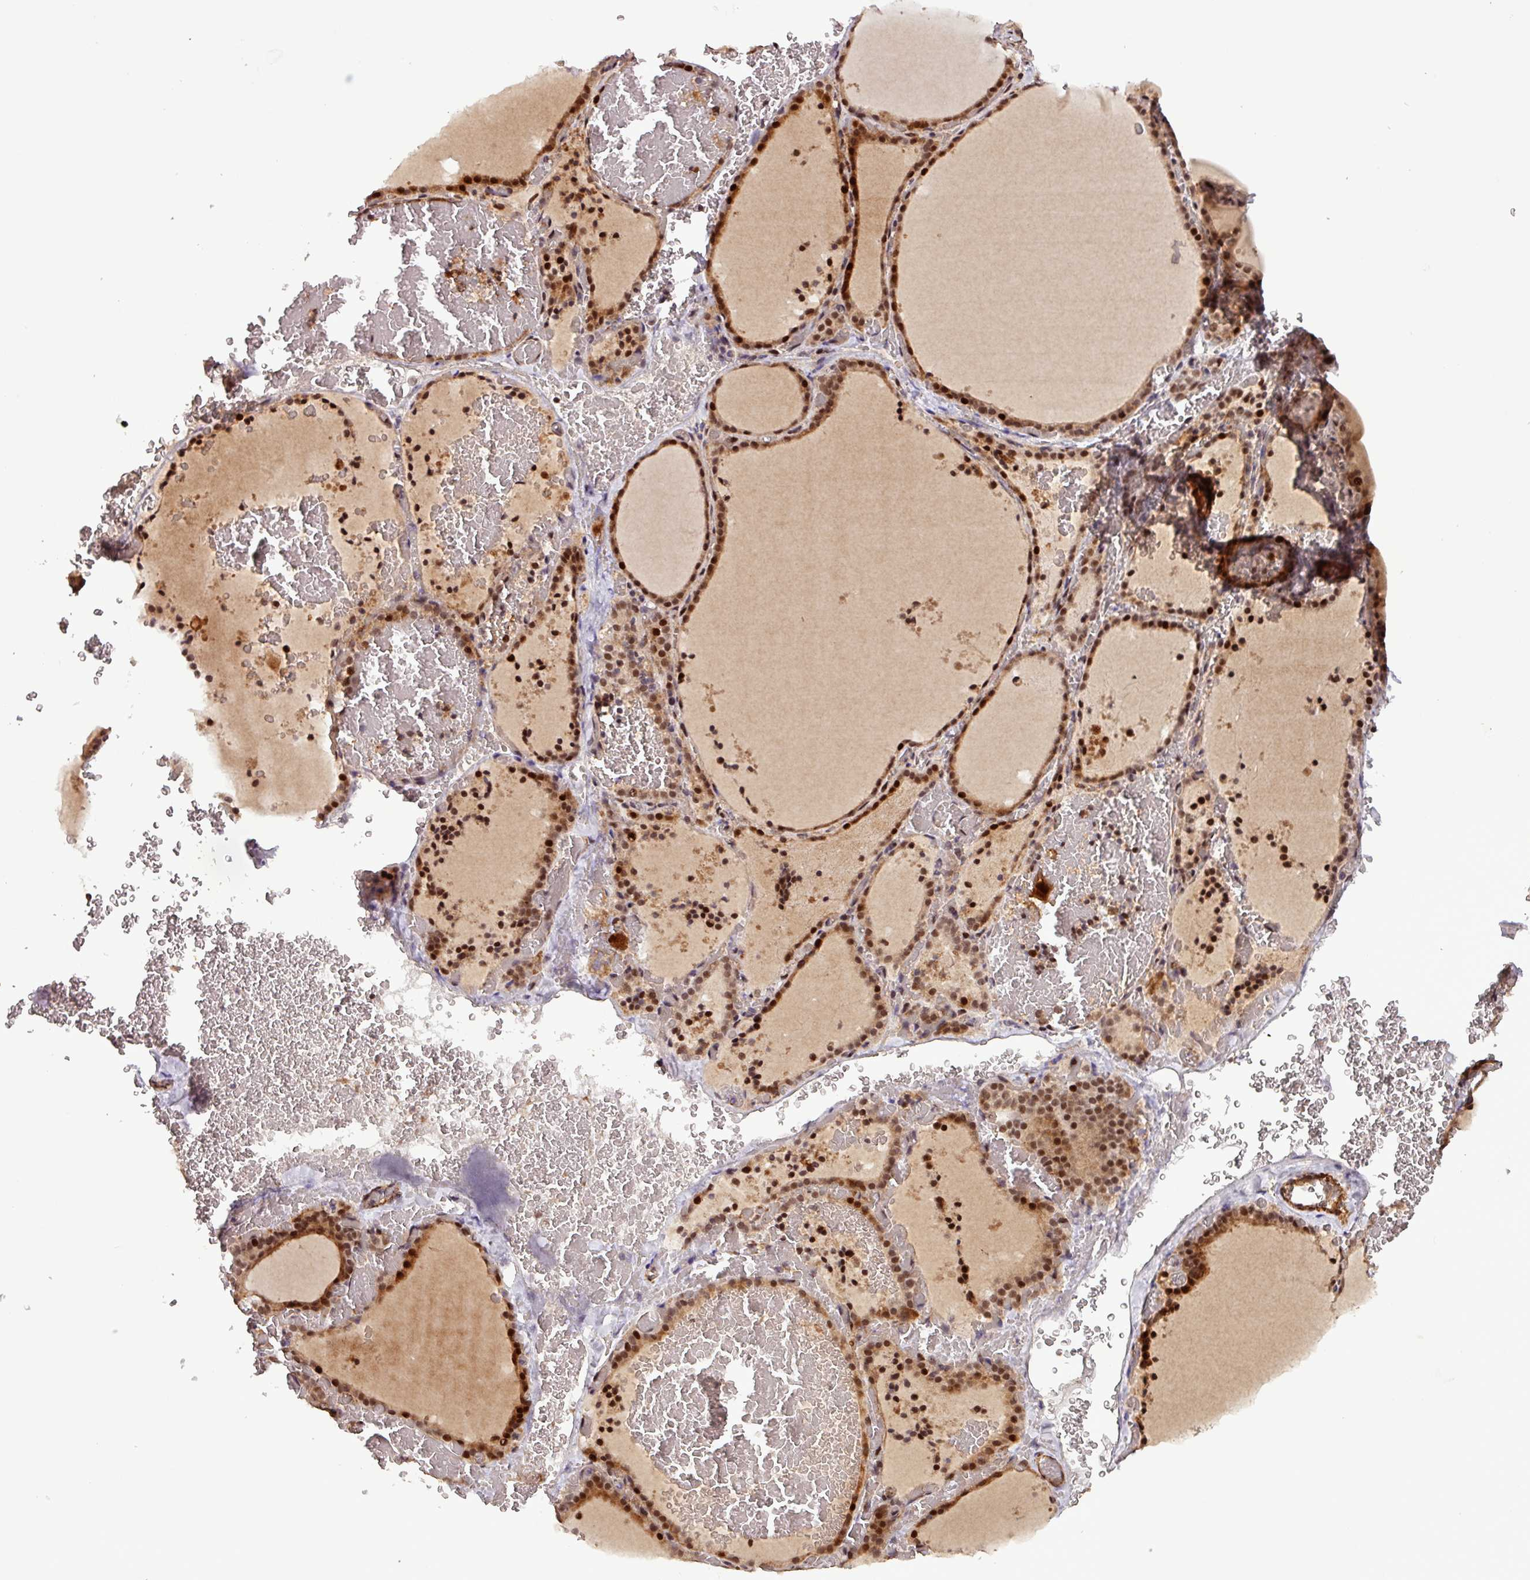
{"staining": {"intensity": "strong", "quantity": ">75%", "location": "cytoplasmic/membranous,nuclear"}, "tissue": "thyroid gland", "cell_type": "Glandular cells", "image_type": "normal", "snomed": [{"axis": "morphology", "description": "Normal tissue, NOS"}, {"axis": "topography", "description": "Thyroid gland"}], "caption": "Immunohistochemical staining of normal thyroid gland reveals high levels of strong cytoplasmic/membranous,nuclear expression in about >75% of glandular cells. (brown staining indicates protein expression, while blue staining denotes nuclei).", "gene": "SLC22A24", "patient": {"sex": "female", "age": 39}}